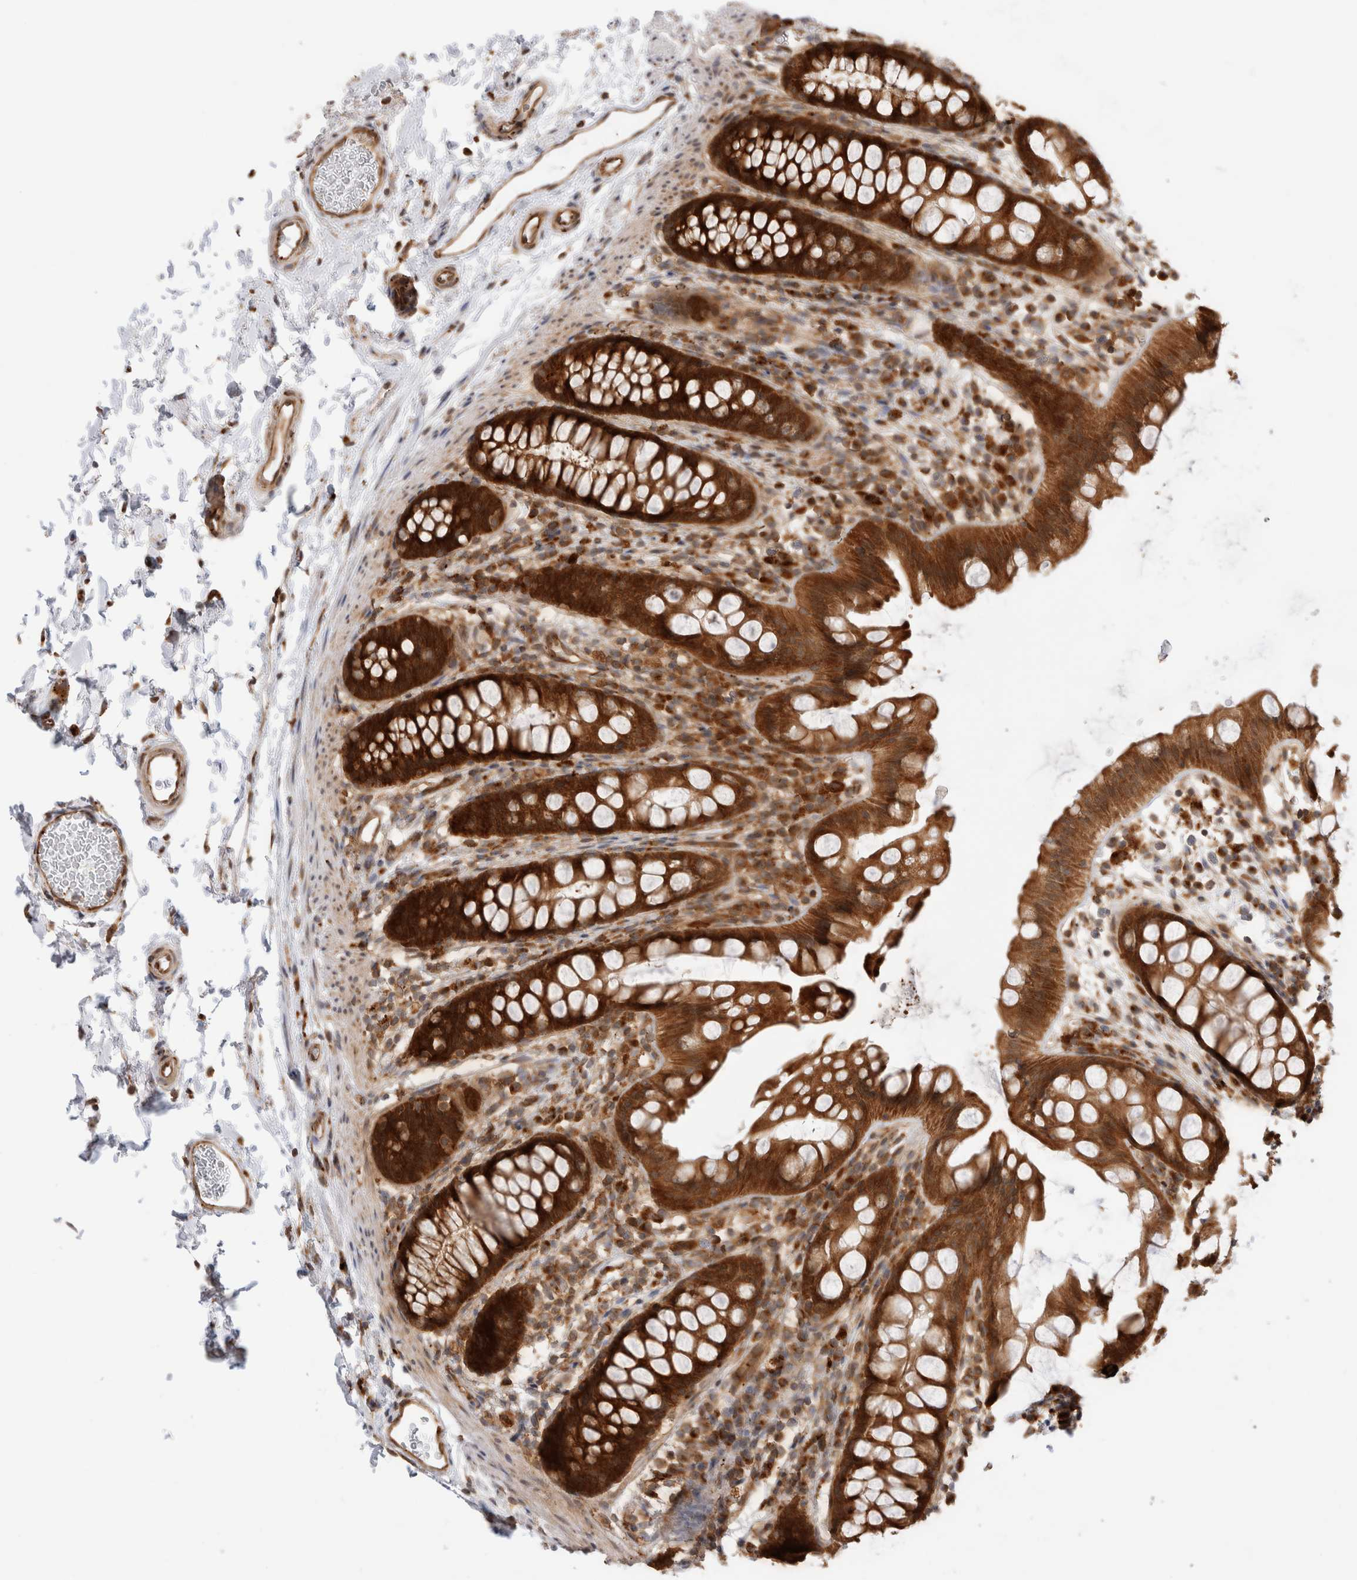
{"staining": {"intensity": "strong", "quantity": ">75%", "location": "cytoplasmic/membranous"}, "tissue": "rectum", "cell_type": "Glandular cells", "image_type": "normal", "snomed": [{"axis": "morphology", "description": "Normal tissue, NOS"}, {"axis": "topography", "description": "Rectum"}], "caption": "Immunohistochemistry of unremarkable human rectum reveals high levels of strong cytoplasmic/membranous expression in approximately >75% of glandular cells. (brown staining indicates protein expression, while blue staining denotes nuclei).", "gene": "ACTL9", "patient": {"sex": "female", "age": 65}}